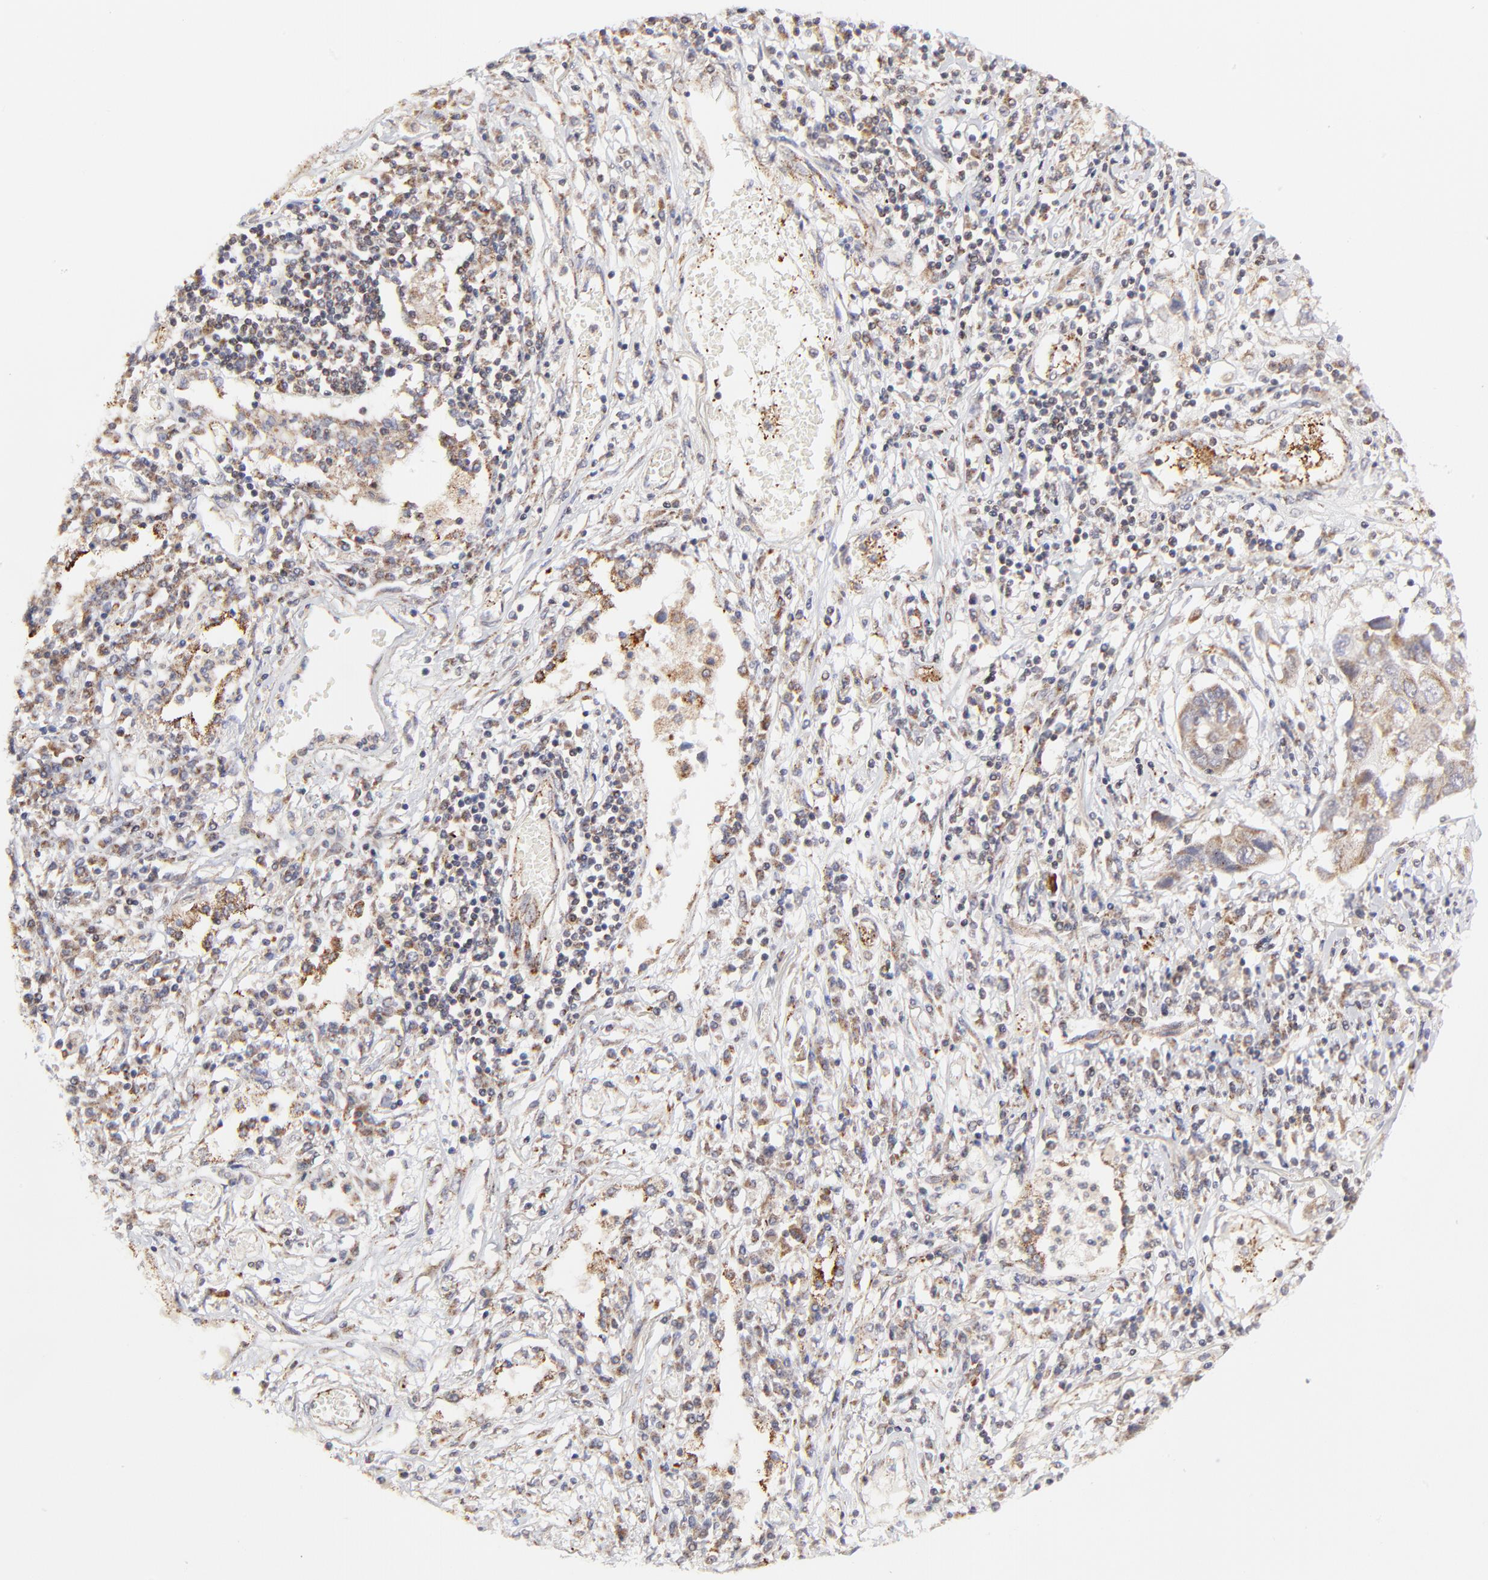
{"staining": {"intensity": "weak", "quantity": "25%-75%", "location": "cytoplasmic/membranous"}, "tissue": "lung cancer", "cell_type": "Tumor cells", "image_type": "cancer", "snomed": [{"axis": "morphology", "description": "Squamous cell carcinoma, NOS"}, {"axis": "topography", "description": "Lung"}], "caption": "Lung cancer (squamous cell carcinoma) was stained to show a protein in brown. There is low levels of weak cytoplasmic/membranous positivity in about 25%-75% of tumor cells. (IHC, brightfield microscopy, high magnification).", "gene": "MAP2K7", "patient": {"sex": "male", "age": 71}}